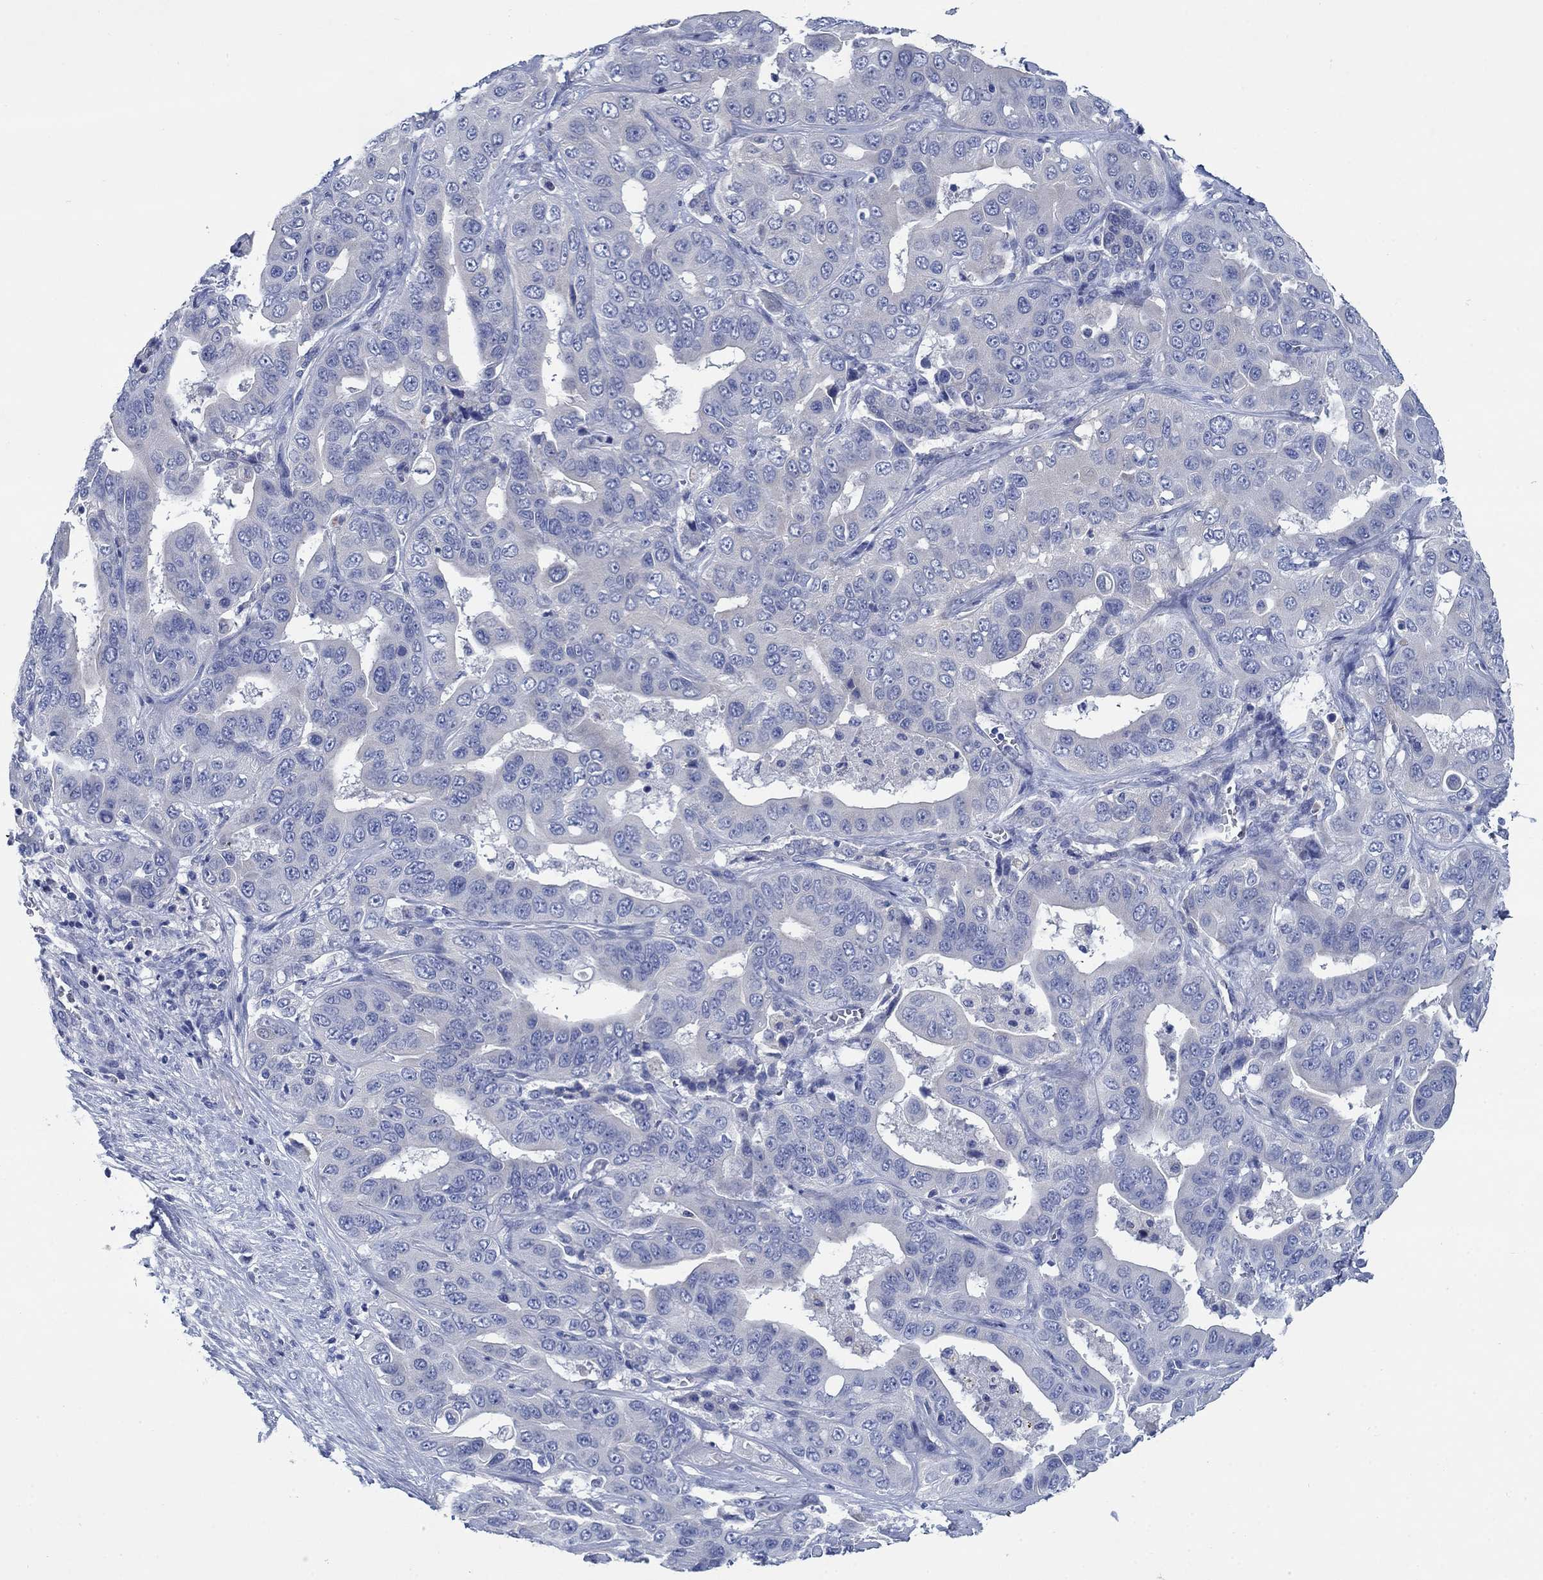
{"staining": {"intensity": "negative", "quantity": "none", "location": "none"}, "tissue": "liver cancer", "cell_type": "Tumor cells", "image_type": "cancer", "snomed": [{"axis": "morphology", "description": "Cholangiocarcinoma"}, {"axis": "topography", "description": "Liver"}], "caption": "Immunohistochemical staining of cholangiocarcinoma (liver) displays no significant expression in tumor cells.", "gene": "TRIM16", "patient": {"sex": "female", "age": 52}}